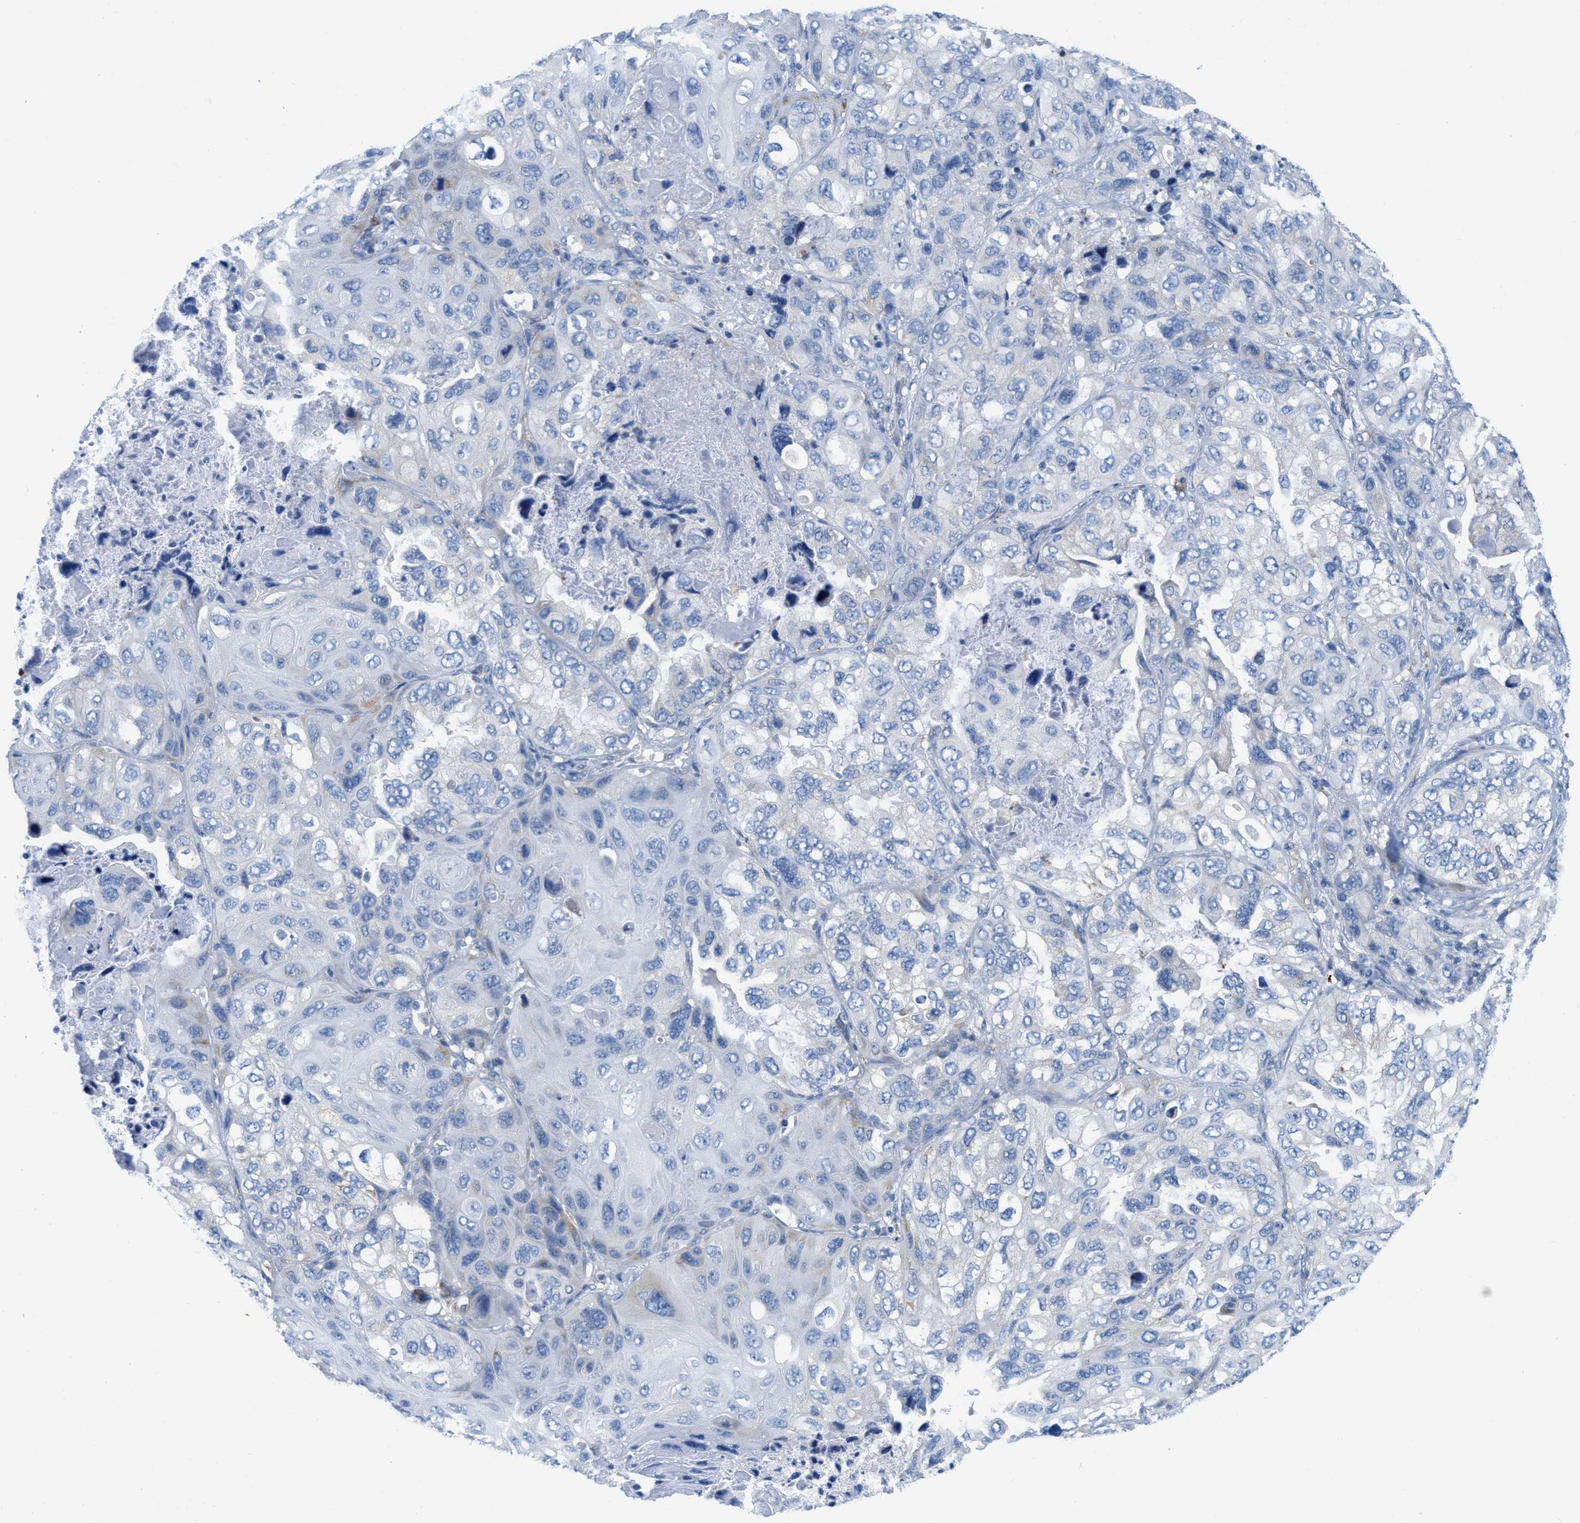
{"staining": {"intensity": "negative", "quantity": "none", "location": "none"}, "tissue": "lung cancer", "cell_type": "Tumor cells", "image_type": "cancer", "snomed": [{"axis": "morphology", "description": "Squamous cell carcinoma, NOS"}, {"axis": "topography", "description": "Lung"}], "caption": "Immunohistochemistry of lung cancer (squamous cell carcinoma) exhibits no positivity in tumor cells.", "gene": "PTDSS1", "patient": {"sex": "female", "age": 73}}